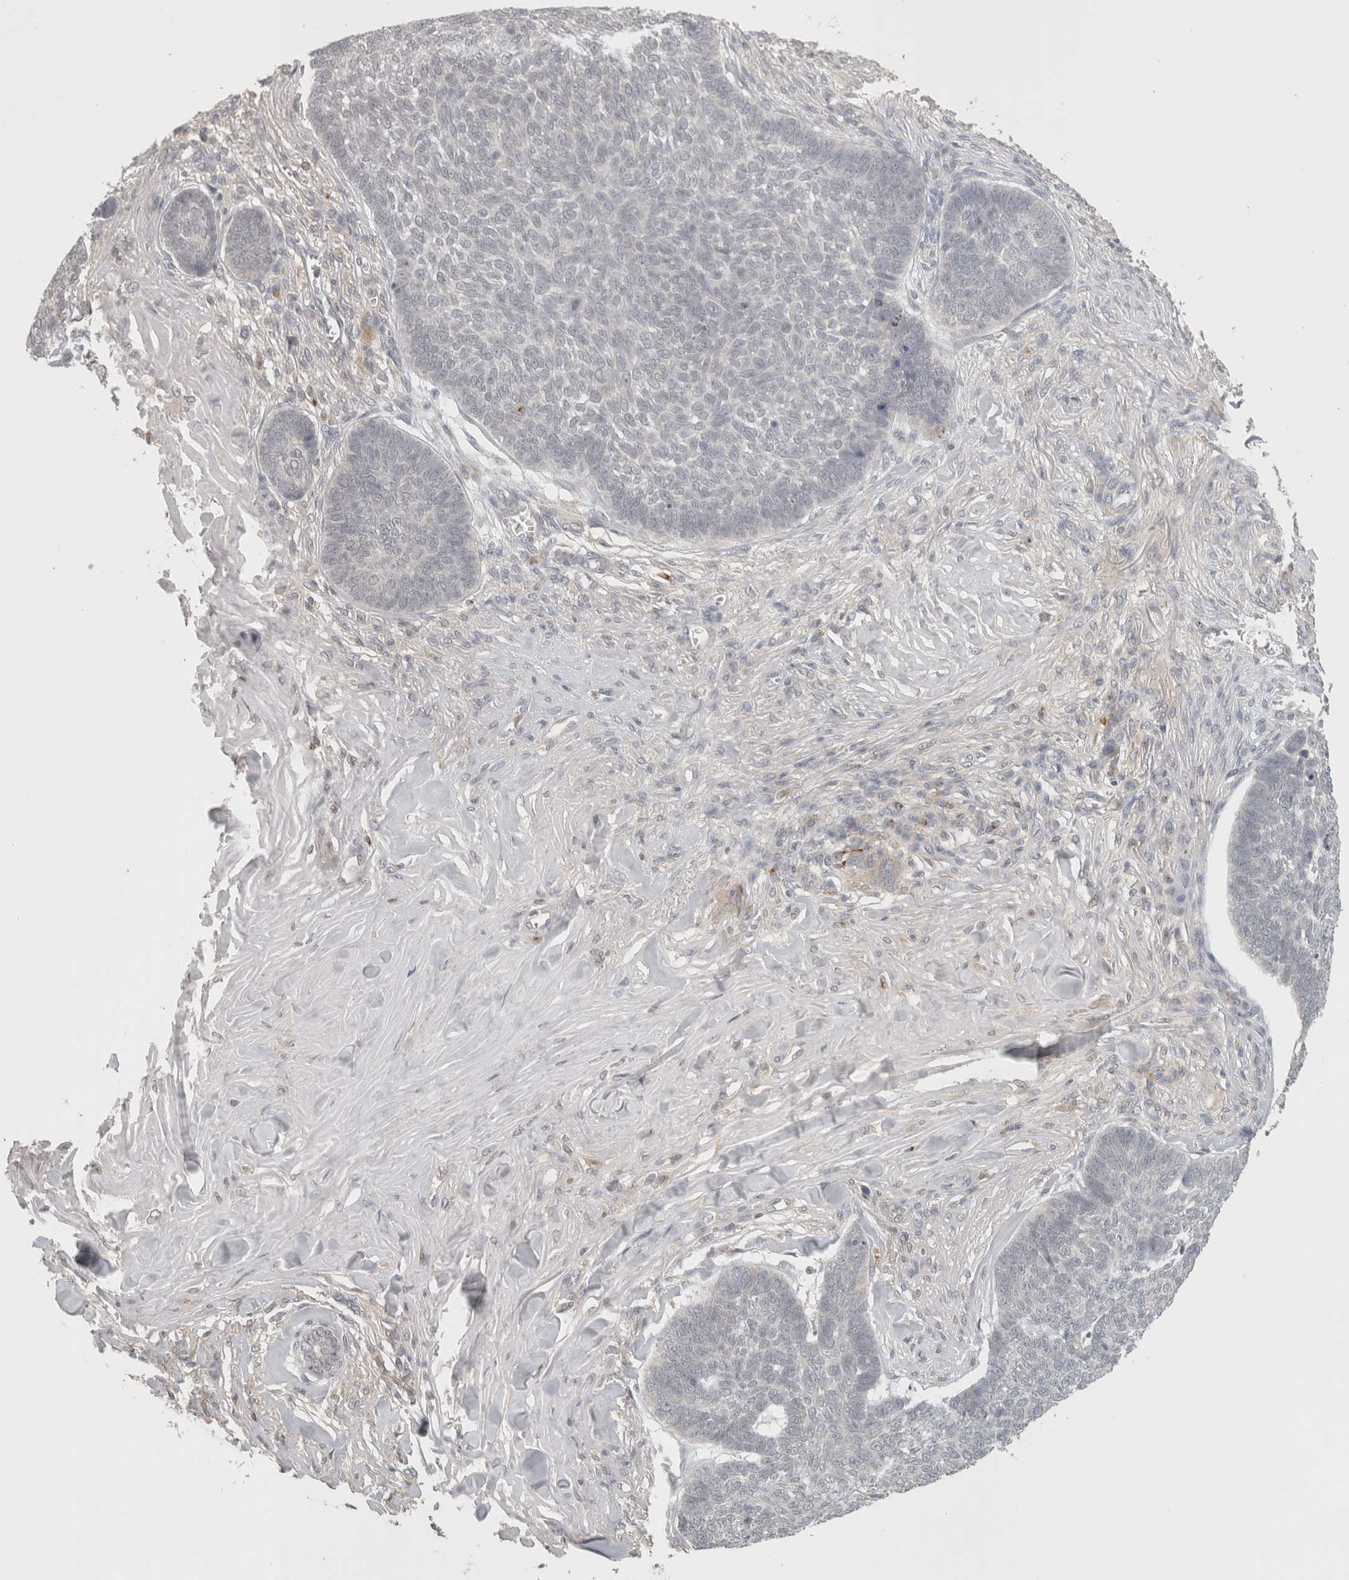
{"staining": {"intensity": "negative", "quantity": "none", "location": "none"}, "tissue": "skin cancer", "cell_type": "Tumor cells", "image_type": "cancer", "snomed": [{"axis": "morphology", "description": "Basal cell carcinoma"}, {"axis": "topography", "description": "Skin"}], "caption": "Human basal cell carcinoma (skin) stained for a protein using immunohistochemistry shows no positivity in tumor cells.", "gene": "HAVCR2", "patient": {"sex": "male", "age": 84}}